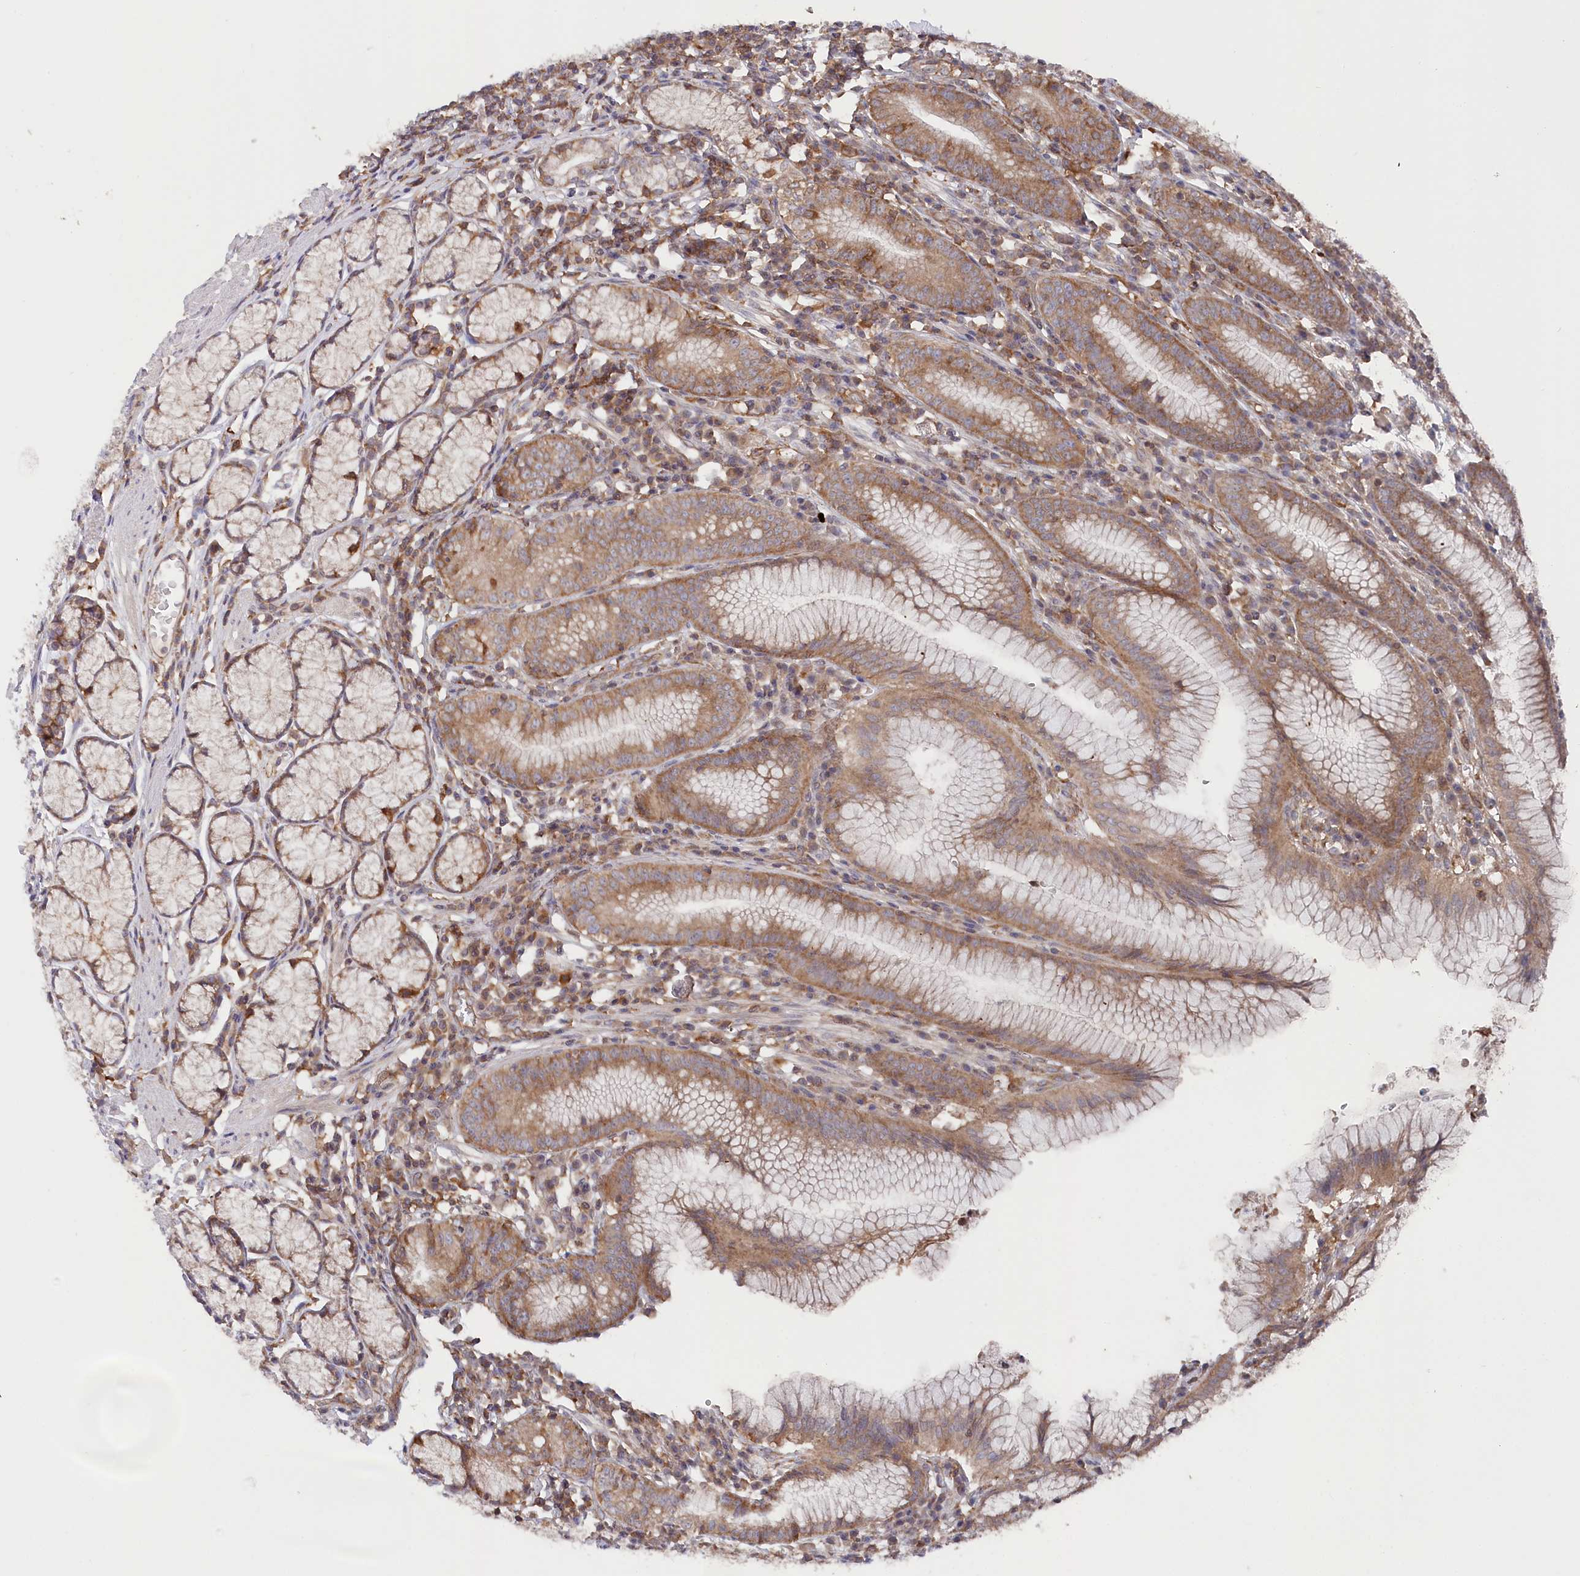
{"staining": {"intensity": "moderate", "quantity": ">75%", "location": "cytoplasmic/membranous"}, "tissue": "stomach", "cell_type": "Glandular cells", "image_type": "normal", "snomed": [{"axis": "morphology", "description": "Normal tissue, NOS"}, {"axis": "topography", "description": "Stomach"}], "caption": "Moderate cytoplasmic/membranous expression is present in approximately >75% of glandular cells in normal stomach. (DAB IHC, brown staining for protein, blue staining for nuclei).", "gene": "PPP1R21", "patient": {"sex": "male", "age": 55}}